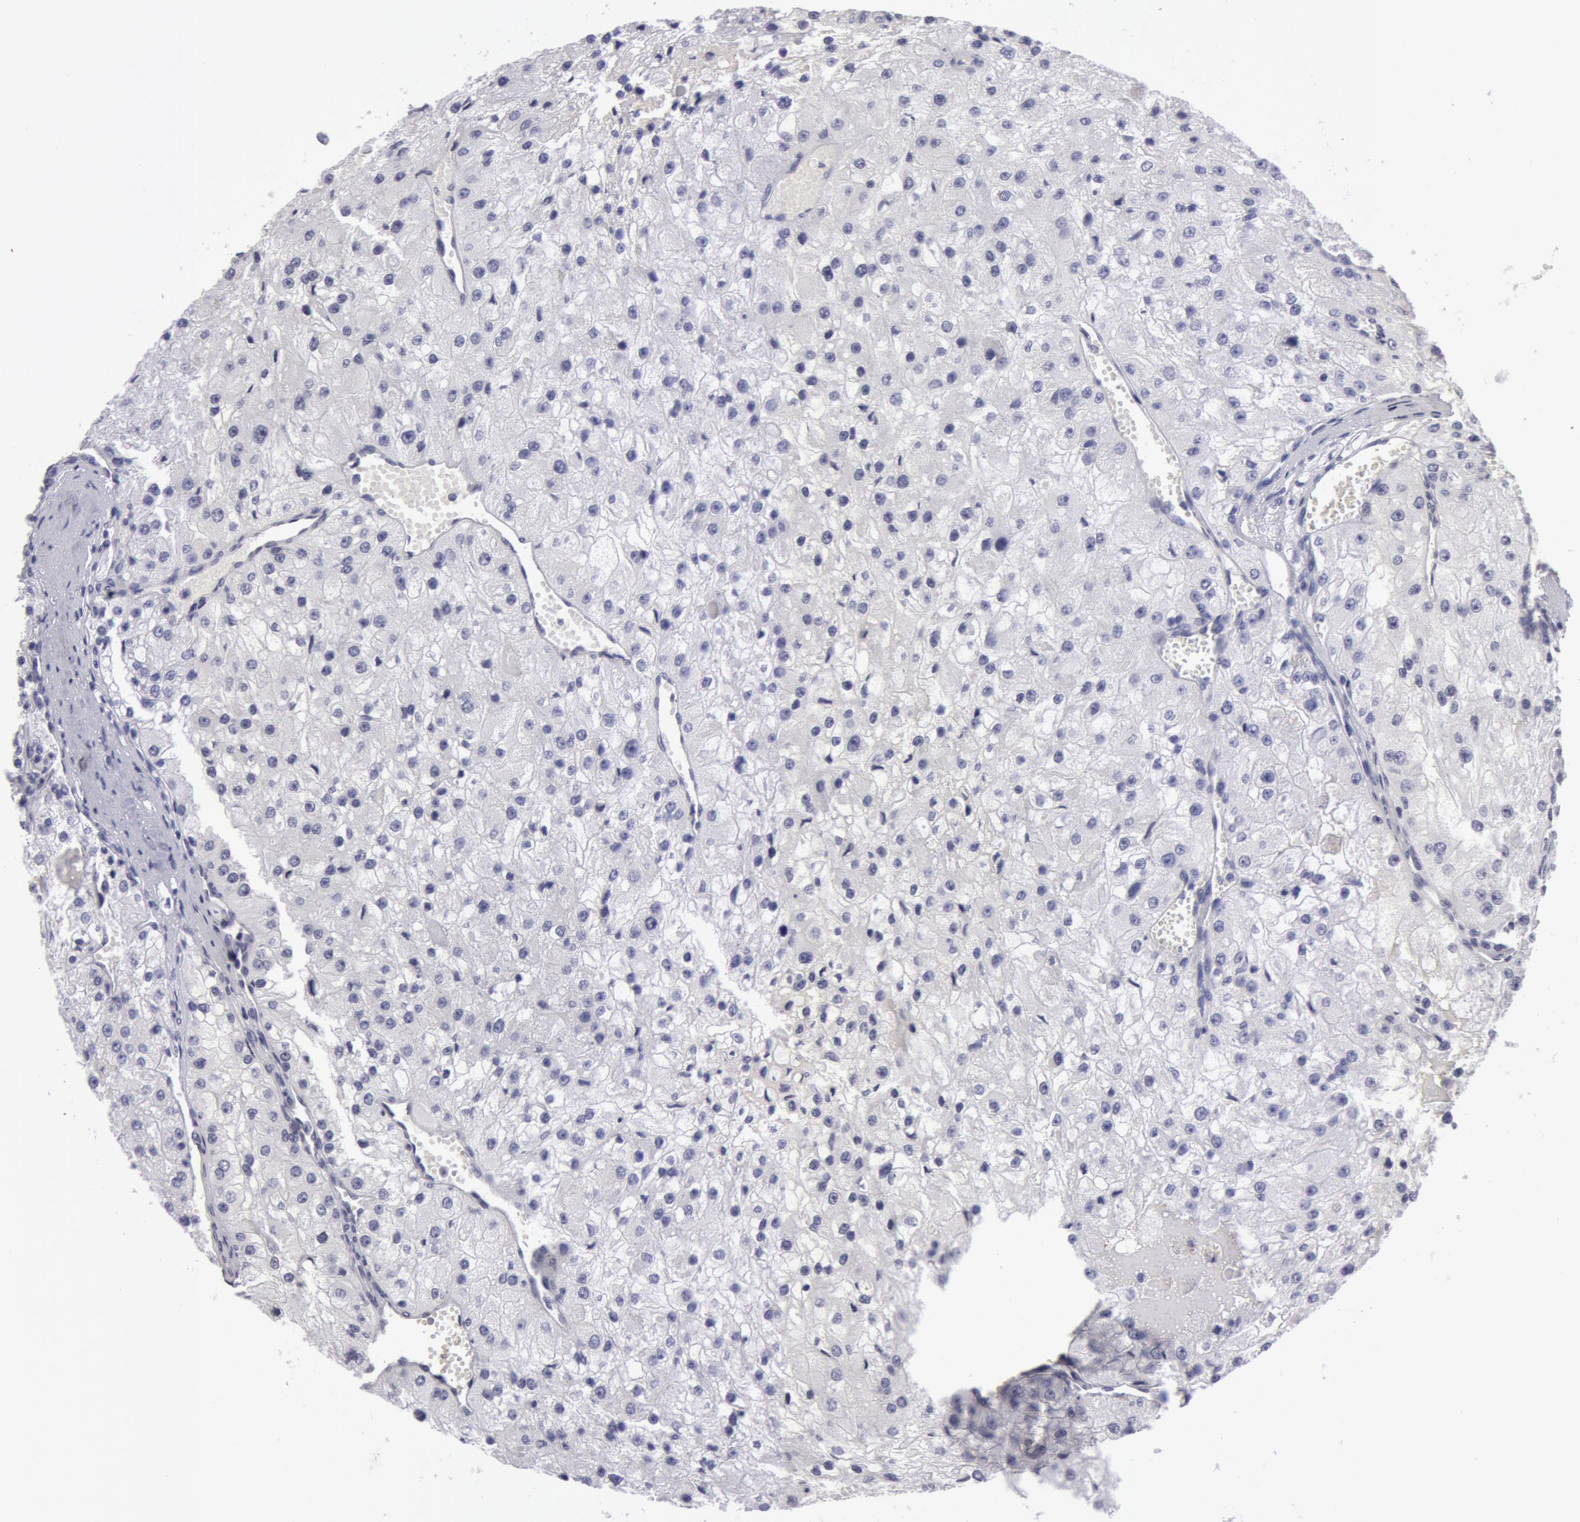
{"staining": {"intensity": "negative", "quantity": "none", "location": "none"}, "tissue": "renal cancer", "cell_type": "Tumor cells", "image_type": "cancer", "snomed": [{"axis": "morphology", "description": "Adenocarcinoma, NOS"}, {"axis": "topography", "description": "Kidney"}], "caption": "Renal cancer (adenocarcinoma) was stained to show a protein in brown. There is no significant expression in tumor cells.", "gene": "NLGN4X", "patient": {"sex": "female", "age": 74}}